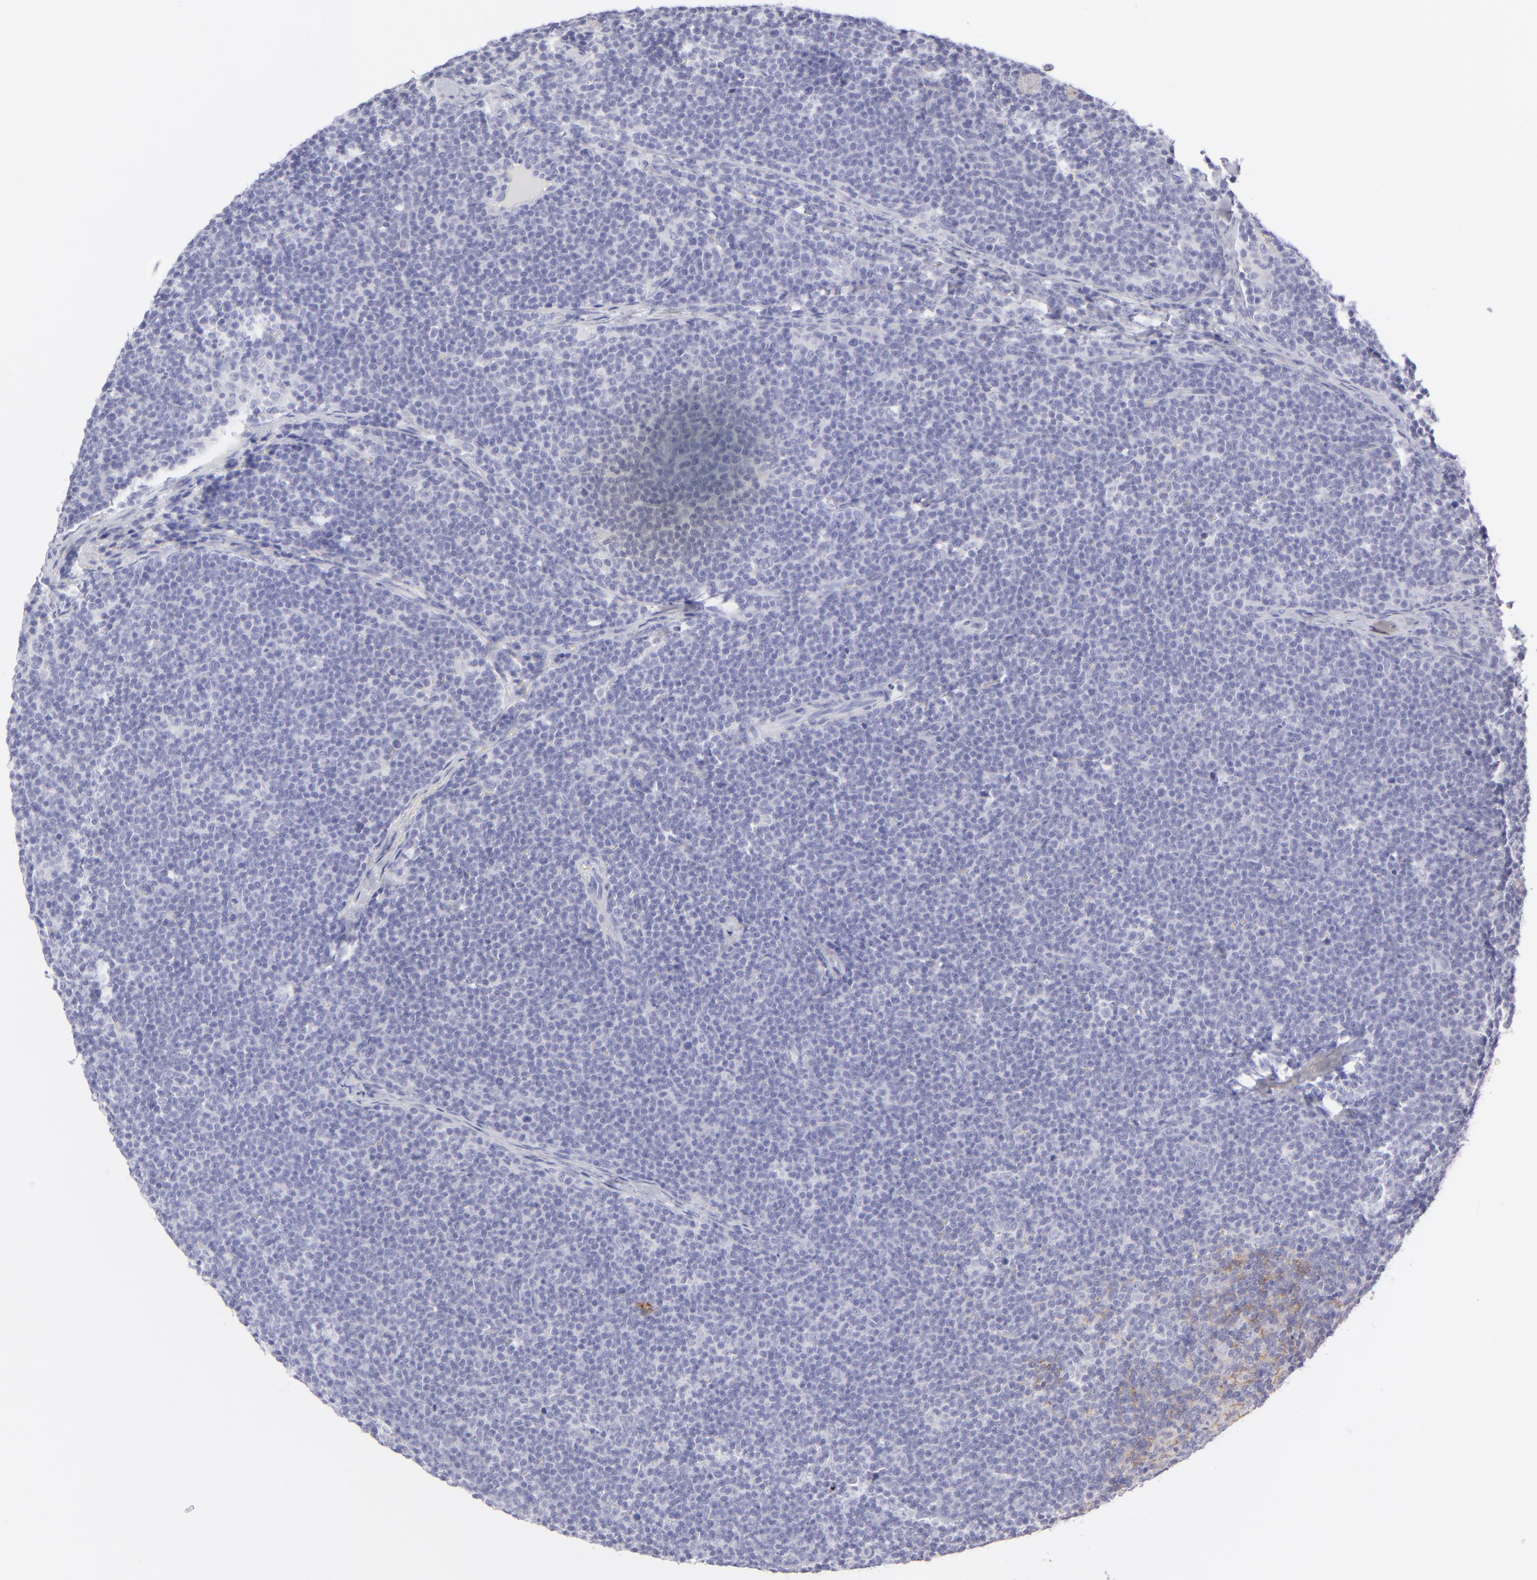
{"staining": {"intensity": "negative", "quantity": "none", "location": "none"}, "tissue": "lymphoma", "cell_type": "Tumor cells", "image_type": "cancer", "snomed": [{"axis": "morphology", "description": "Malignant lymphoma, non-Hodgkin's type, High grade"}, {"axis": "topography", "description": "Lymph node"}], "caption": "Immunohistochemical staining of human malignant lymphoma, non-Hodgkin's type (high-grade) reveals no significant expression in tumor cells.", "gene": "CLDN4", "patient": {"sex": "female", "age": 58}}